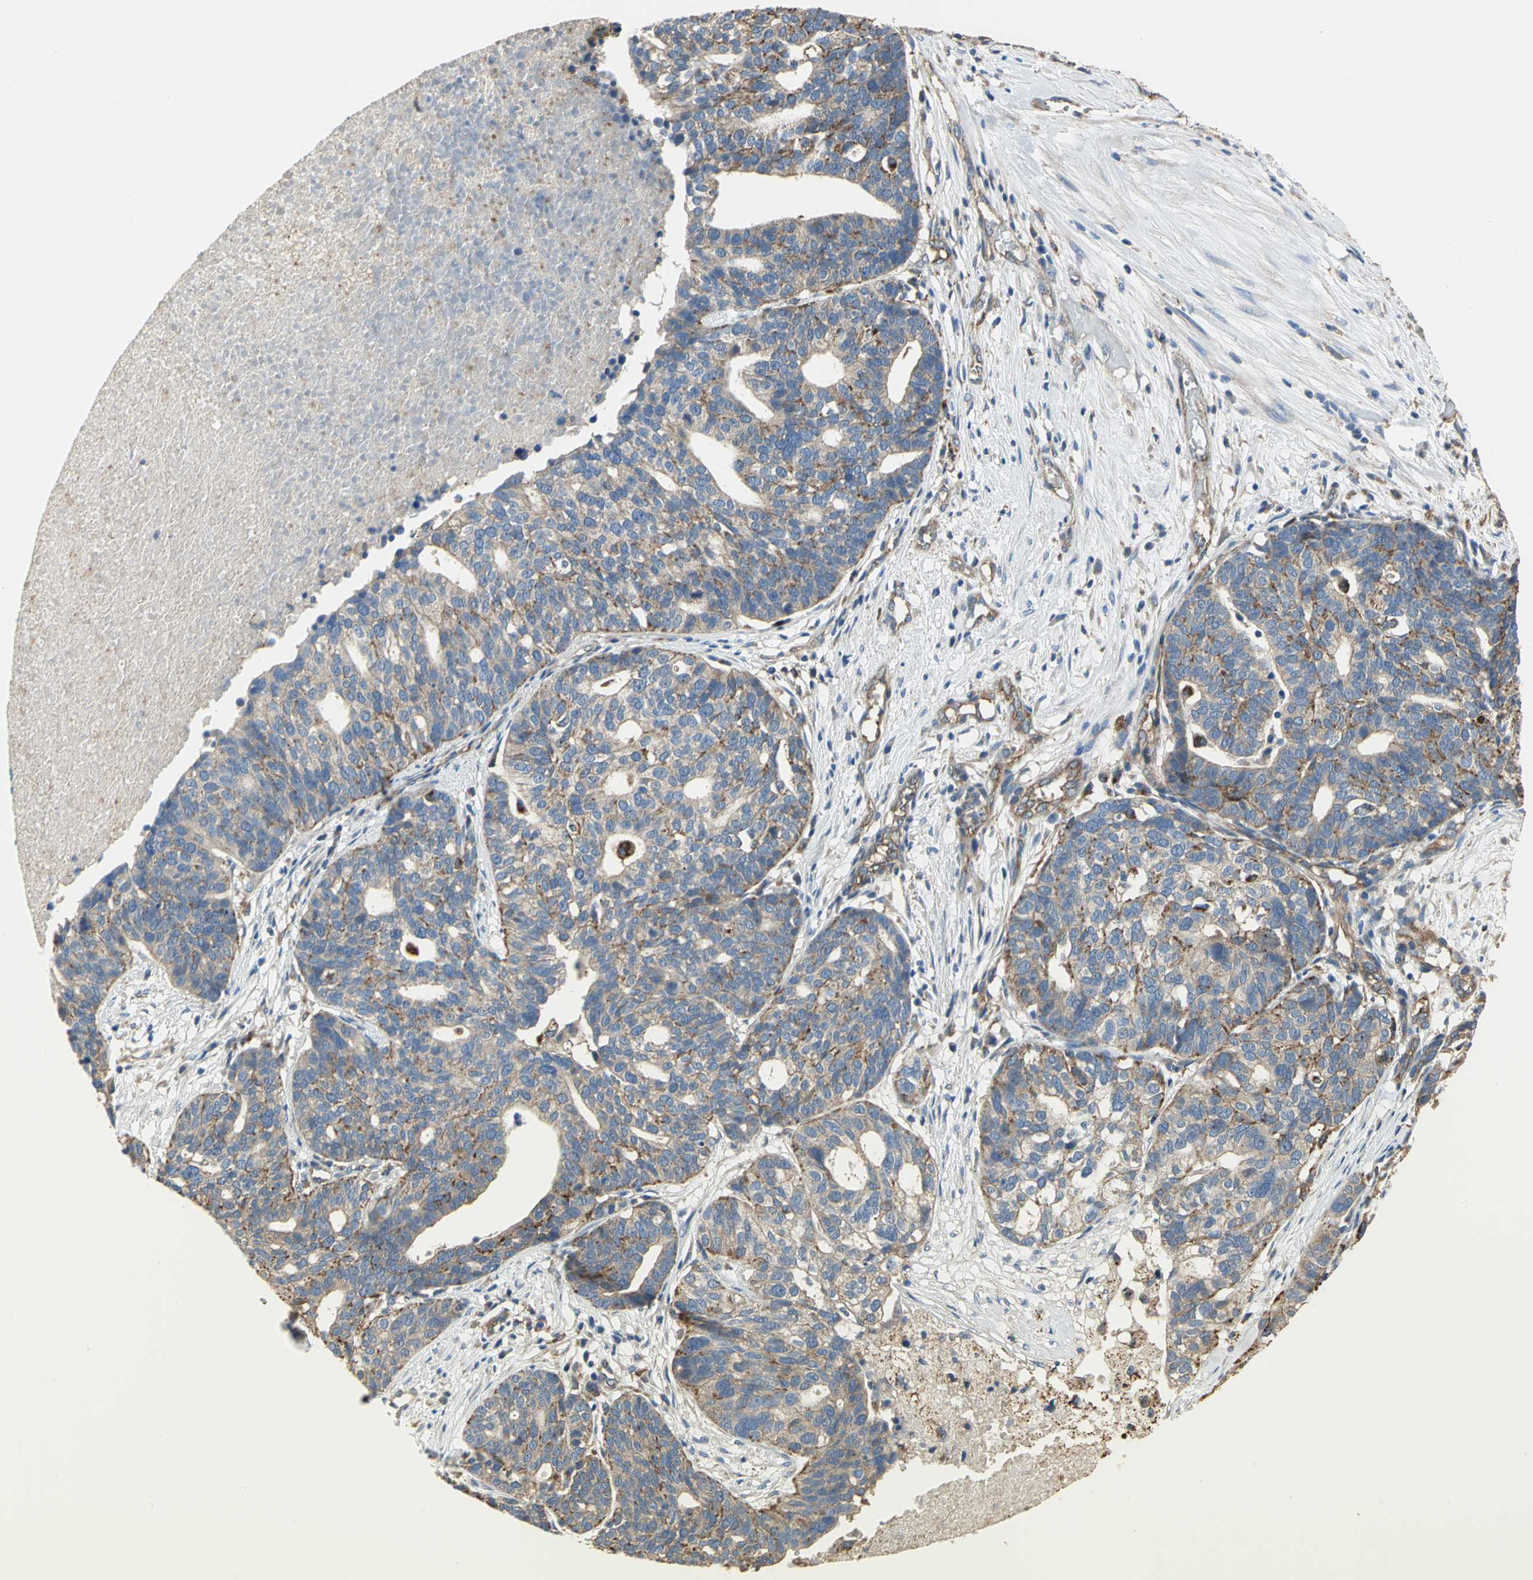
{"staining": {"intensity": "moderate", "quantity": "25%-75%", "location": "cytoplasmic/membranous"}, "tissue": "ovarian cancer", "cell_type": "Tumor cells", "image_type": "cancer", "snomed": [{"axis": "morphology", "description": "Cystadenocarcinoma, serous, NOS"}, {"axis": "topography", "description": "Ovary"}], "caption": "Protein staining by immunohistochemistry displays moderate cytoplasmic/membranous expression in approximately 25%-75% of tumor cells in ovarian cancer (serous cystadenocarcinoma).", "gene": "DIAPH2", "patient": {"sex": "female", "age": 59}}